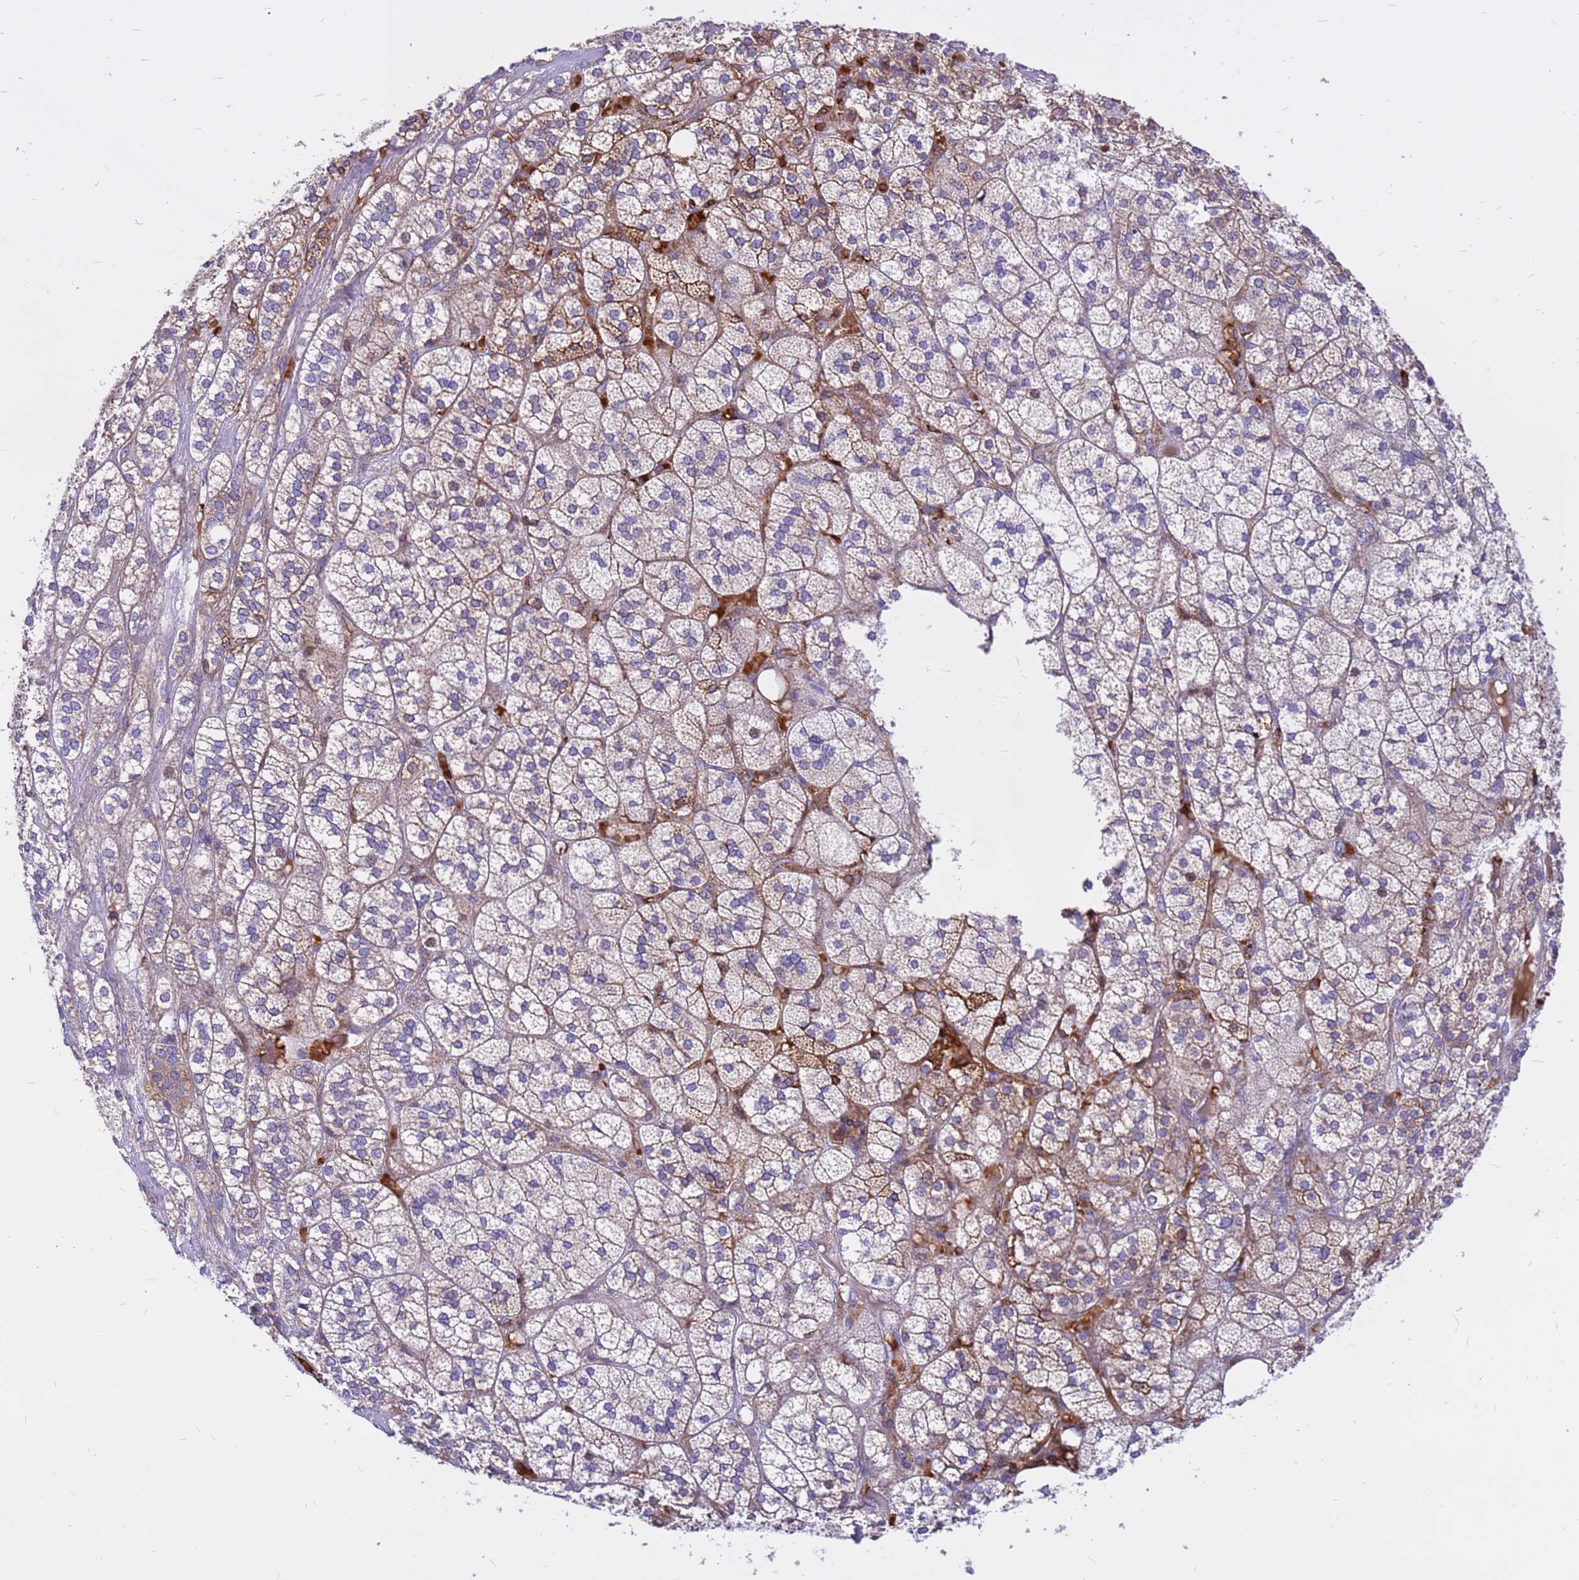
{"staining": {"intensity": "strong", "quantity": "<25%", "location": "cytoplasmic/membranous,nuclear"}, "tissue": "adrenal gland", "cell_type": "Glandular cells", "image_type": "normal", "snomed": [{"axis": "morphology", "description": "Normal tissue, NOS"}, {"axis": "topography", "description": "Adrenal gland"}], "caption": "Adrenal gland stained with immunohistochemistry (IHC) shows strong cytoplasmic/membranous,nuclear expression in approximately <25% of glandular cells.", "gene": "ZNF669", "patient": {"sex": "female", "age": 61}}